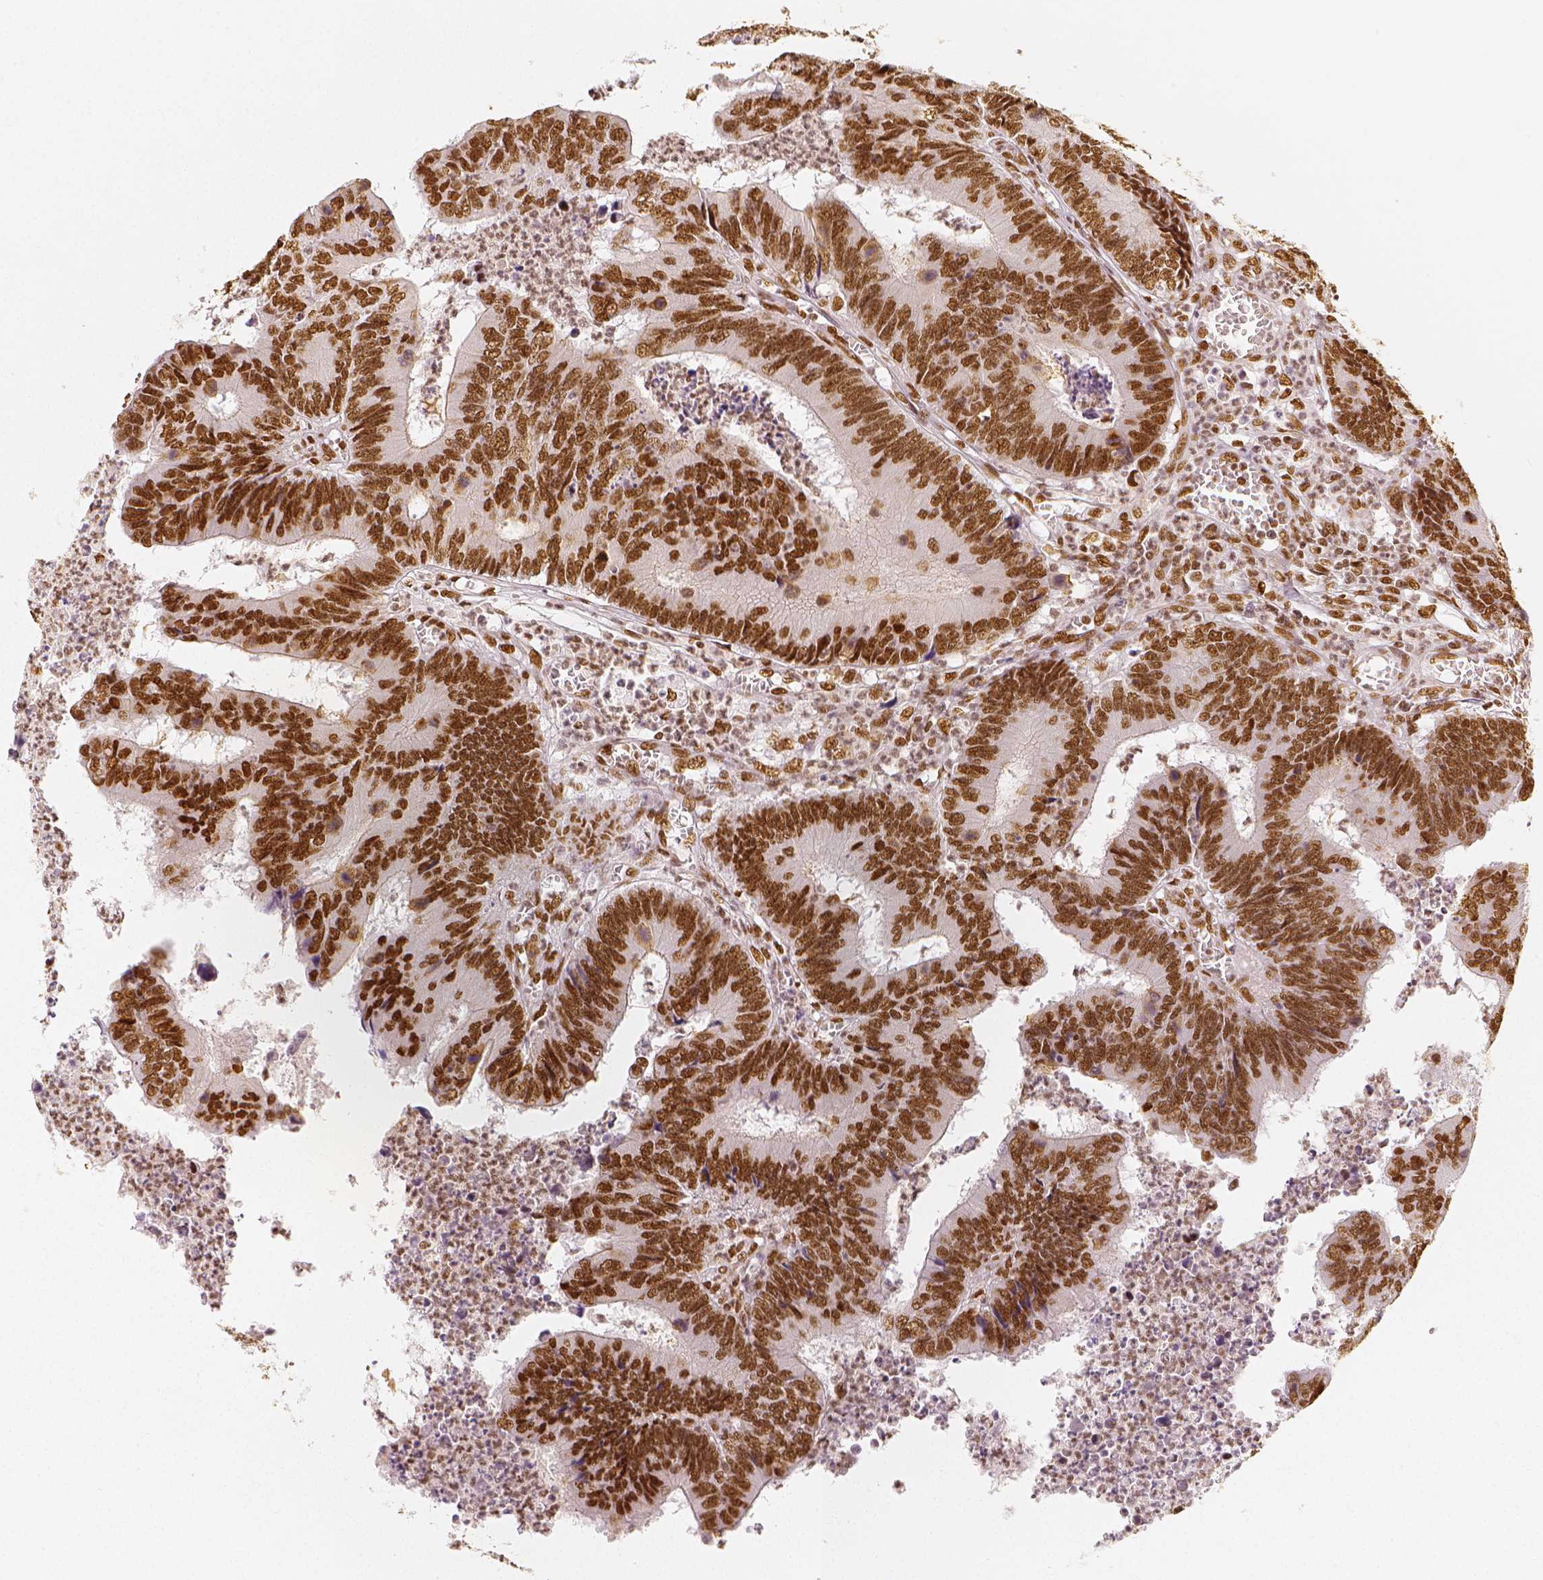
{"staining": {"intensity": "moderate", "quantity": ">75%", "location": "nuclear"}, "tissue": "colorectal cancer", "cell_type": "Tumor cells", "image_type": "cancer", "snomed": [{"axis": "morphology", "description": "Adenocarcinoma, NOS"}, {"axis": "topography", "description": "Colon"}], "caption": "Colorectal cancer was stained to show a protein in brown. There is medium levels of moderate nuclear staining in approximately >75% of tumor cells. Ihc stains the protein of interest in brown and the nuclei are stained blue.", "gene": "KDM5B", "patient": {"sex": "female", "age": 67}}